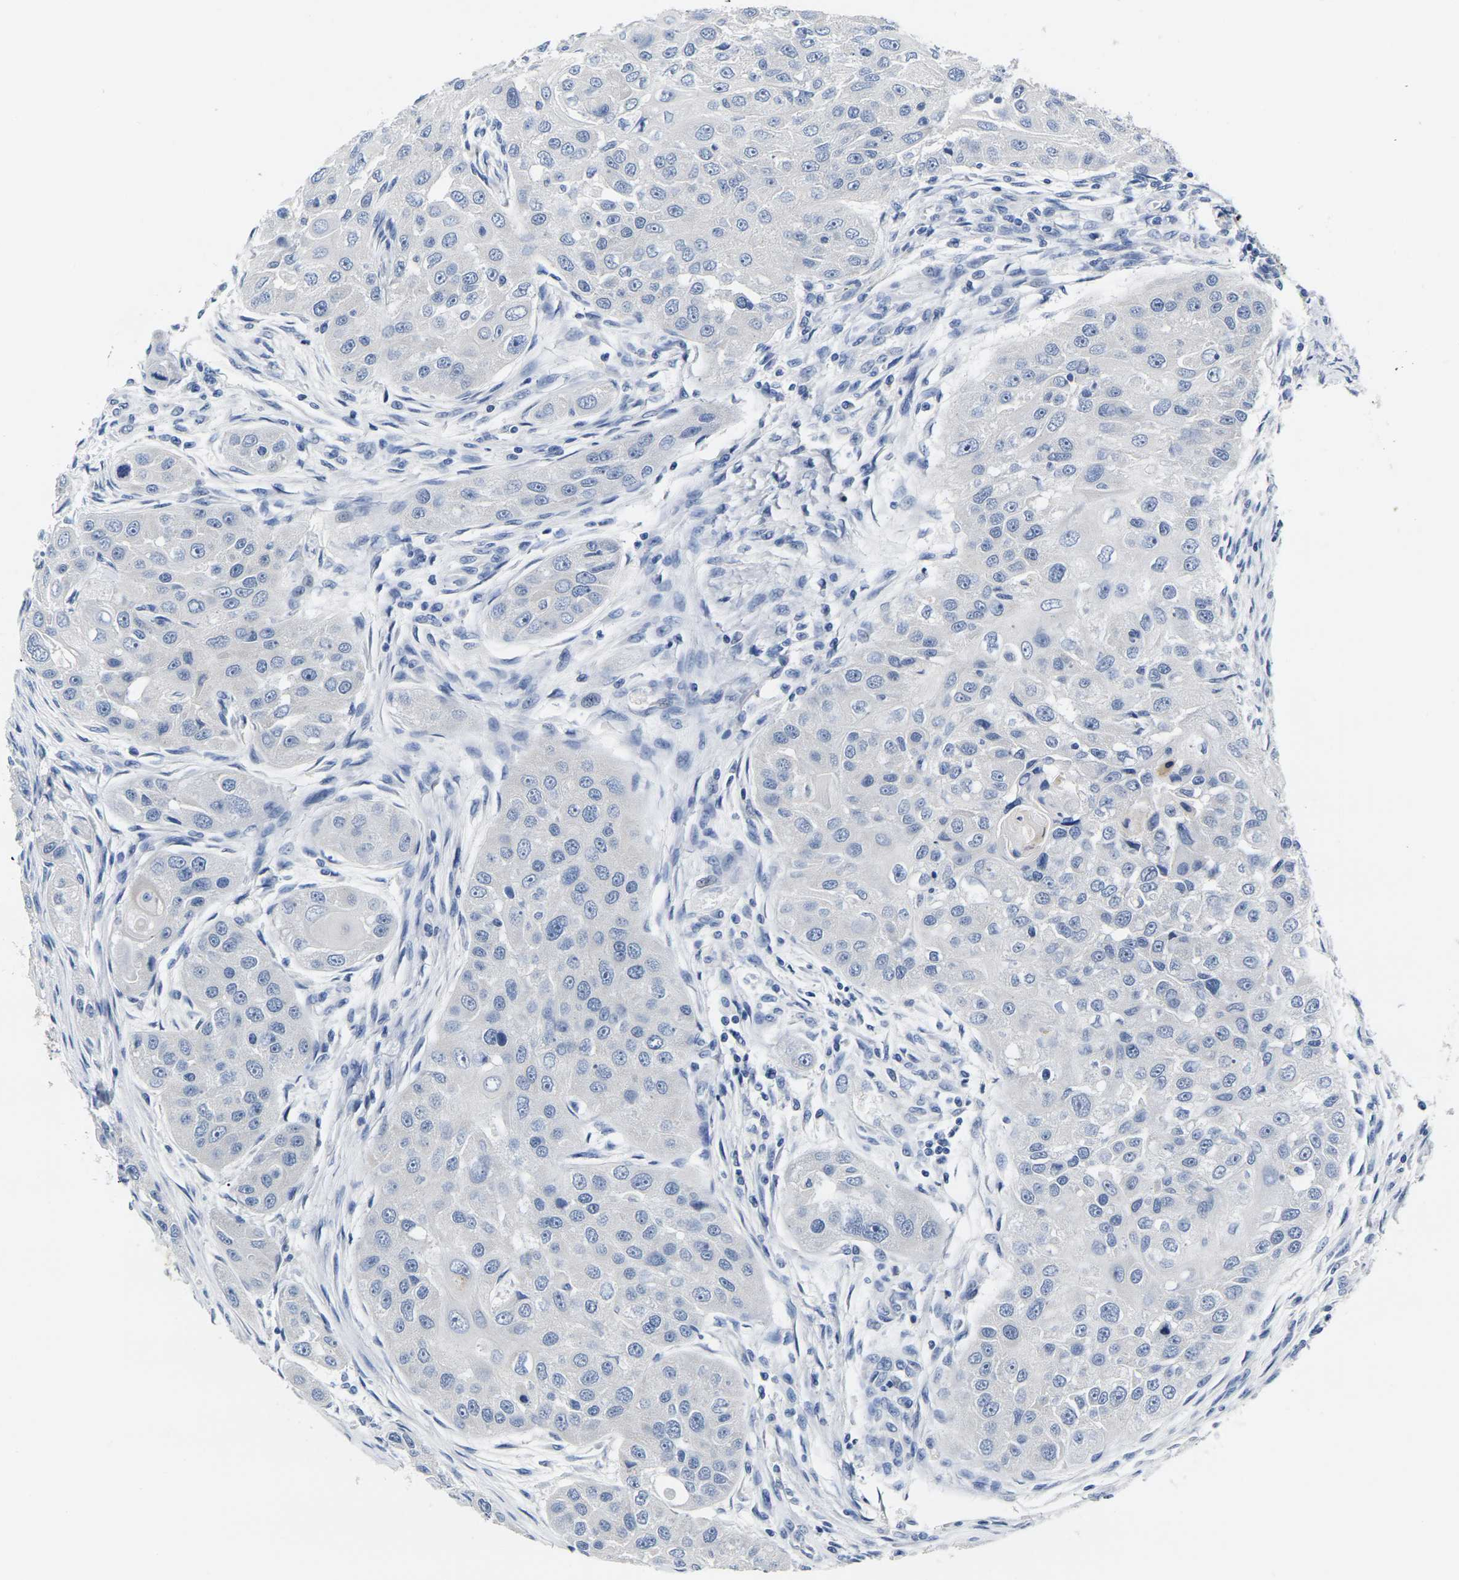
{"staining": {"intensity": "negative", "quantity": "none", "location": "none"}, "tissue": "head and neck cancer", "cell_type": "Tumor cells", "image_type": "cancer", "snomed": [{"axis": "morphology", "description": "Normal tissue, NOS"}, {"axis": "morphology", "description": "Squamous cell carcinoma, NOS"}, {"axis": "topography", "description": "Skeletal muscle"}, {"axis": "topography", "description": "Head-Neck"}], "caption": "This is a image of immunohistochemistry (IHC) staining of head and neck cancer (squamous cell carcinoma), which shows no positivity in tumor cells. (DAB (3,3'-diaminobenzidine) immunohistochemistry (IHC) visualized using brightfield microscopy, high magnification).", "gene": "NOCT", "patient": {"sex": "male", "age": 51}}